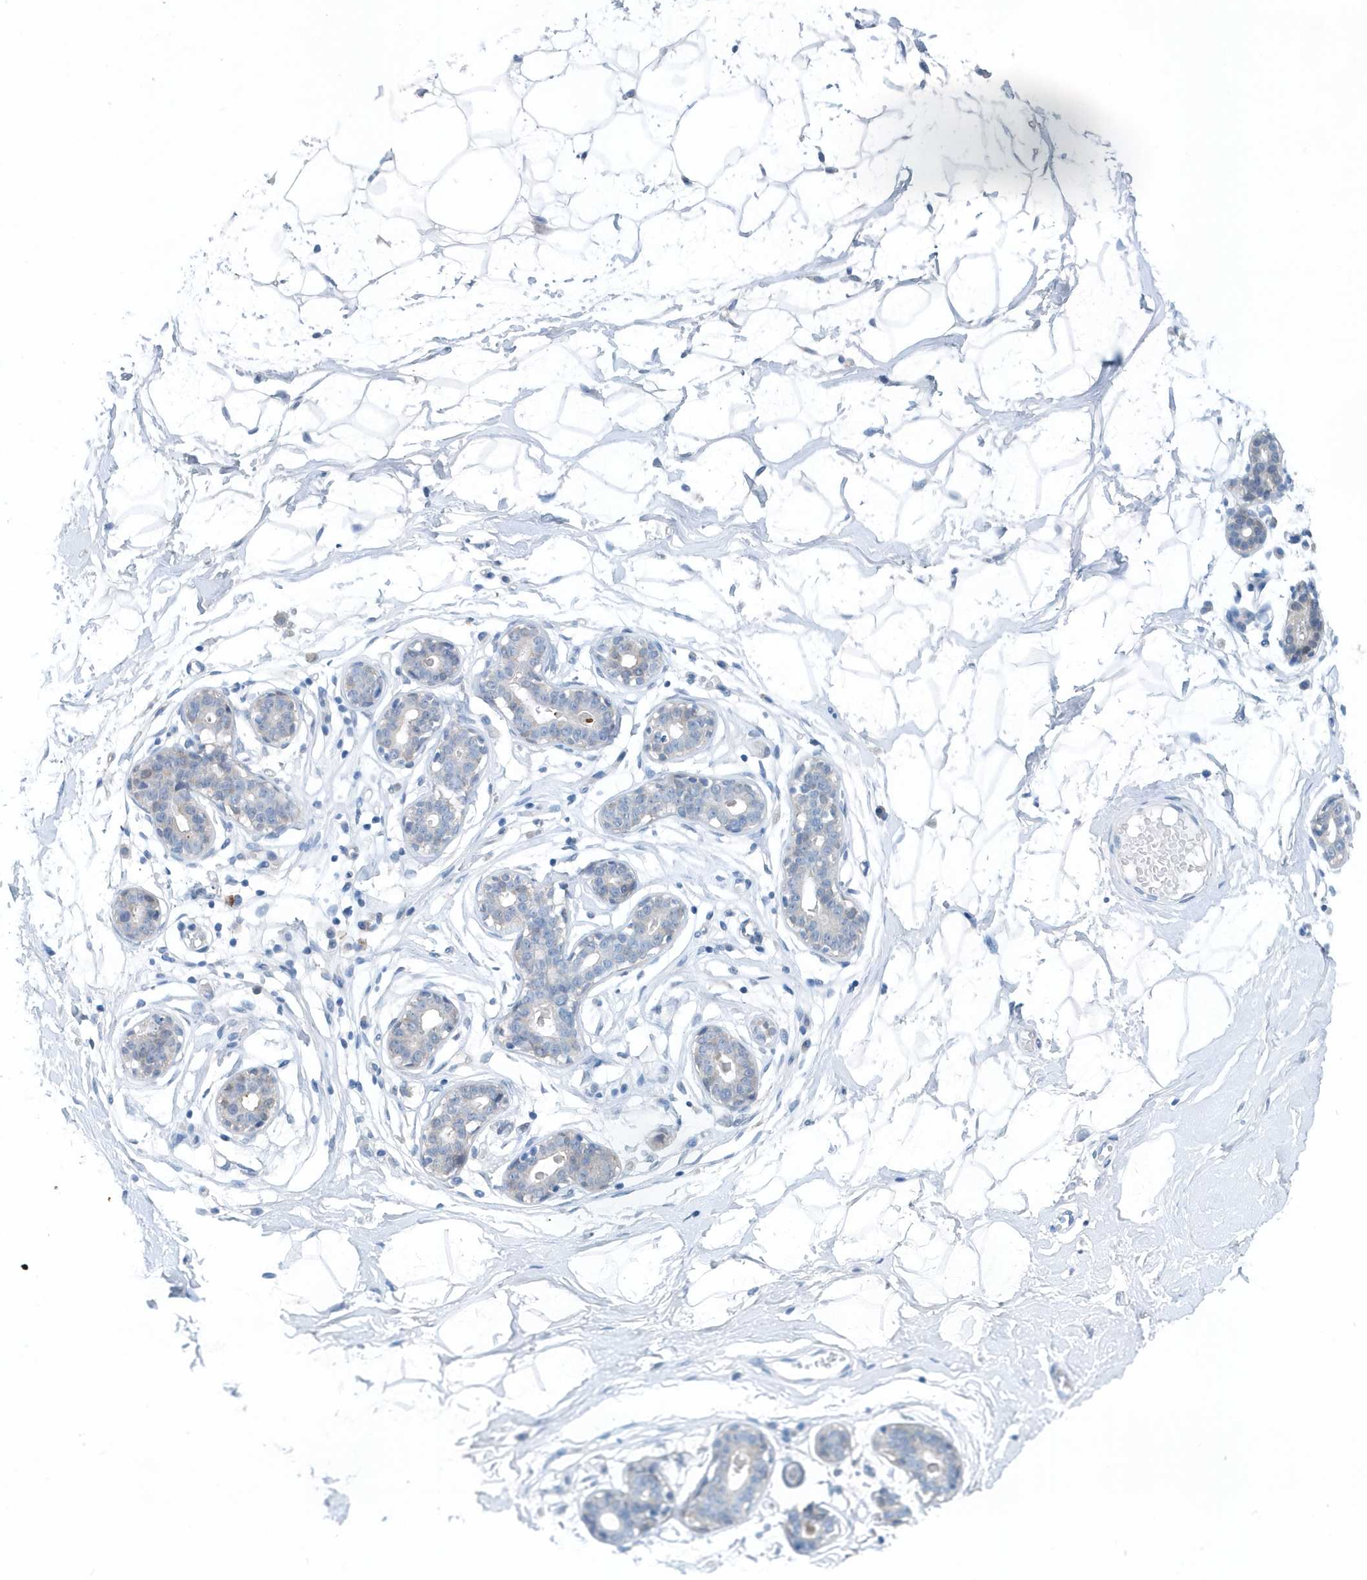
{"staining": {"intensity": "negative", "quantity": "none", "location": "none"}, "tissue": "breast", "cell_type": "Adipocytes", "image_type": "normal", "snomed": [{"axis": "morphology", "description": "Normal tissue, NOS"}, {"axis": "topography", "description": "Breast"}], "caption": "This image is of benign breast stained with IHC to label a protein in brown with the nuclei are counter-stained blue. There is no staining in adipocytes.", "gene": "PFN2", "patient": {"sex": "female", "age": 23}}